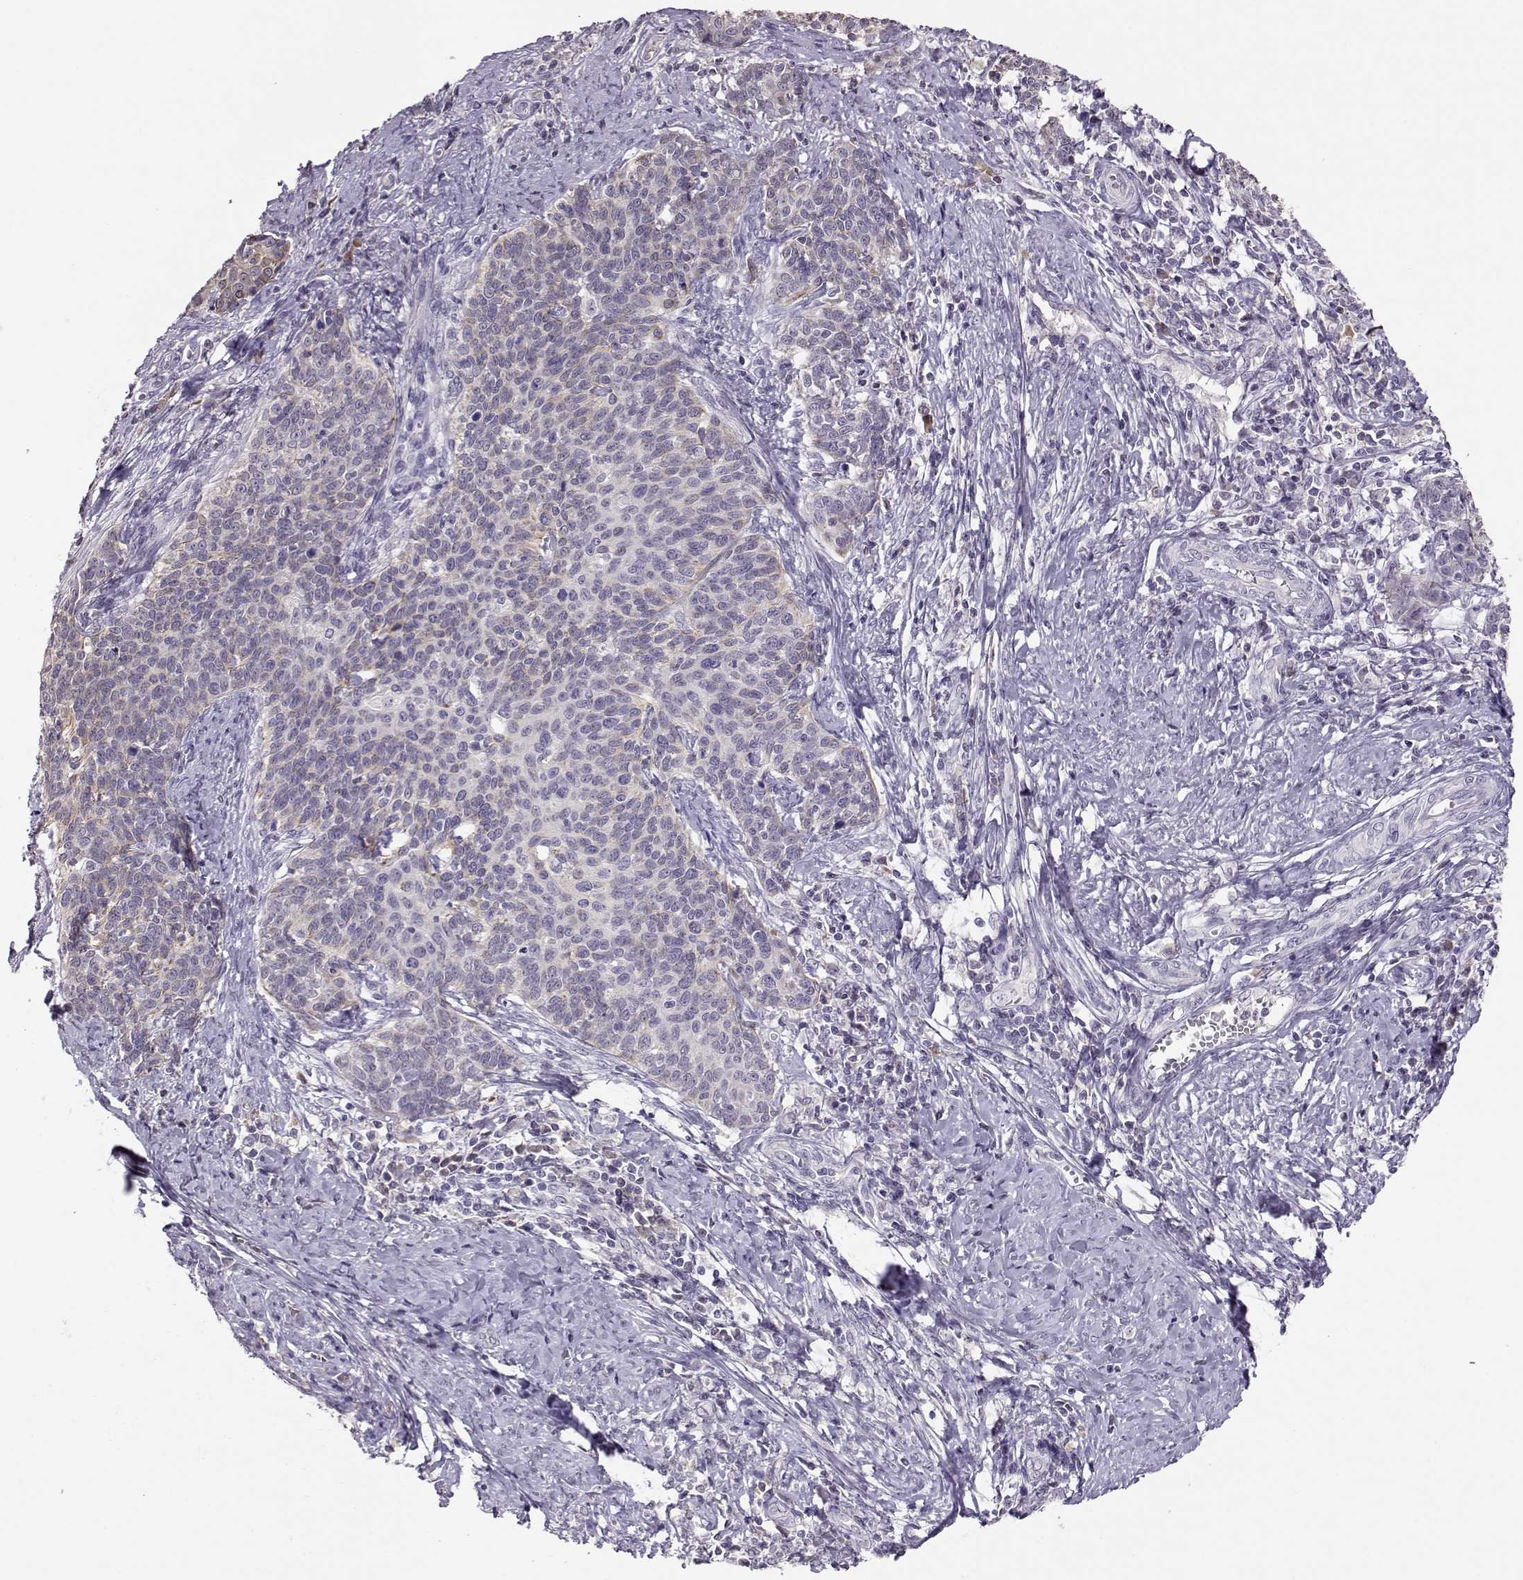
{"staining": {"intensity": "moderate", "quantity": "<25%", "location": "cytoplasmic/membranous"}, "tissue": "cervical cancer", "cell_type": "Tumor cells", "image_type": "cancer", "snomed": [{"axis": "morphology", "description": "Squamous cell carcinoma, NOS"}, {"axis": "topography", "description": "Cervix"}], "caption": "Protein expression by immunohistochemistry (IHC) demonstrates moderate cytoplasmic/membranous staining in about <25% of tumor cells in cervical cancer.", "gene": "TACR1", "patient": {"sex": "female", "age": 39}}